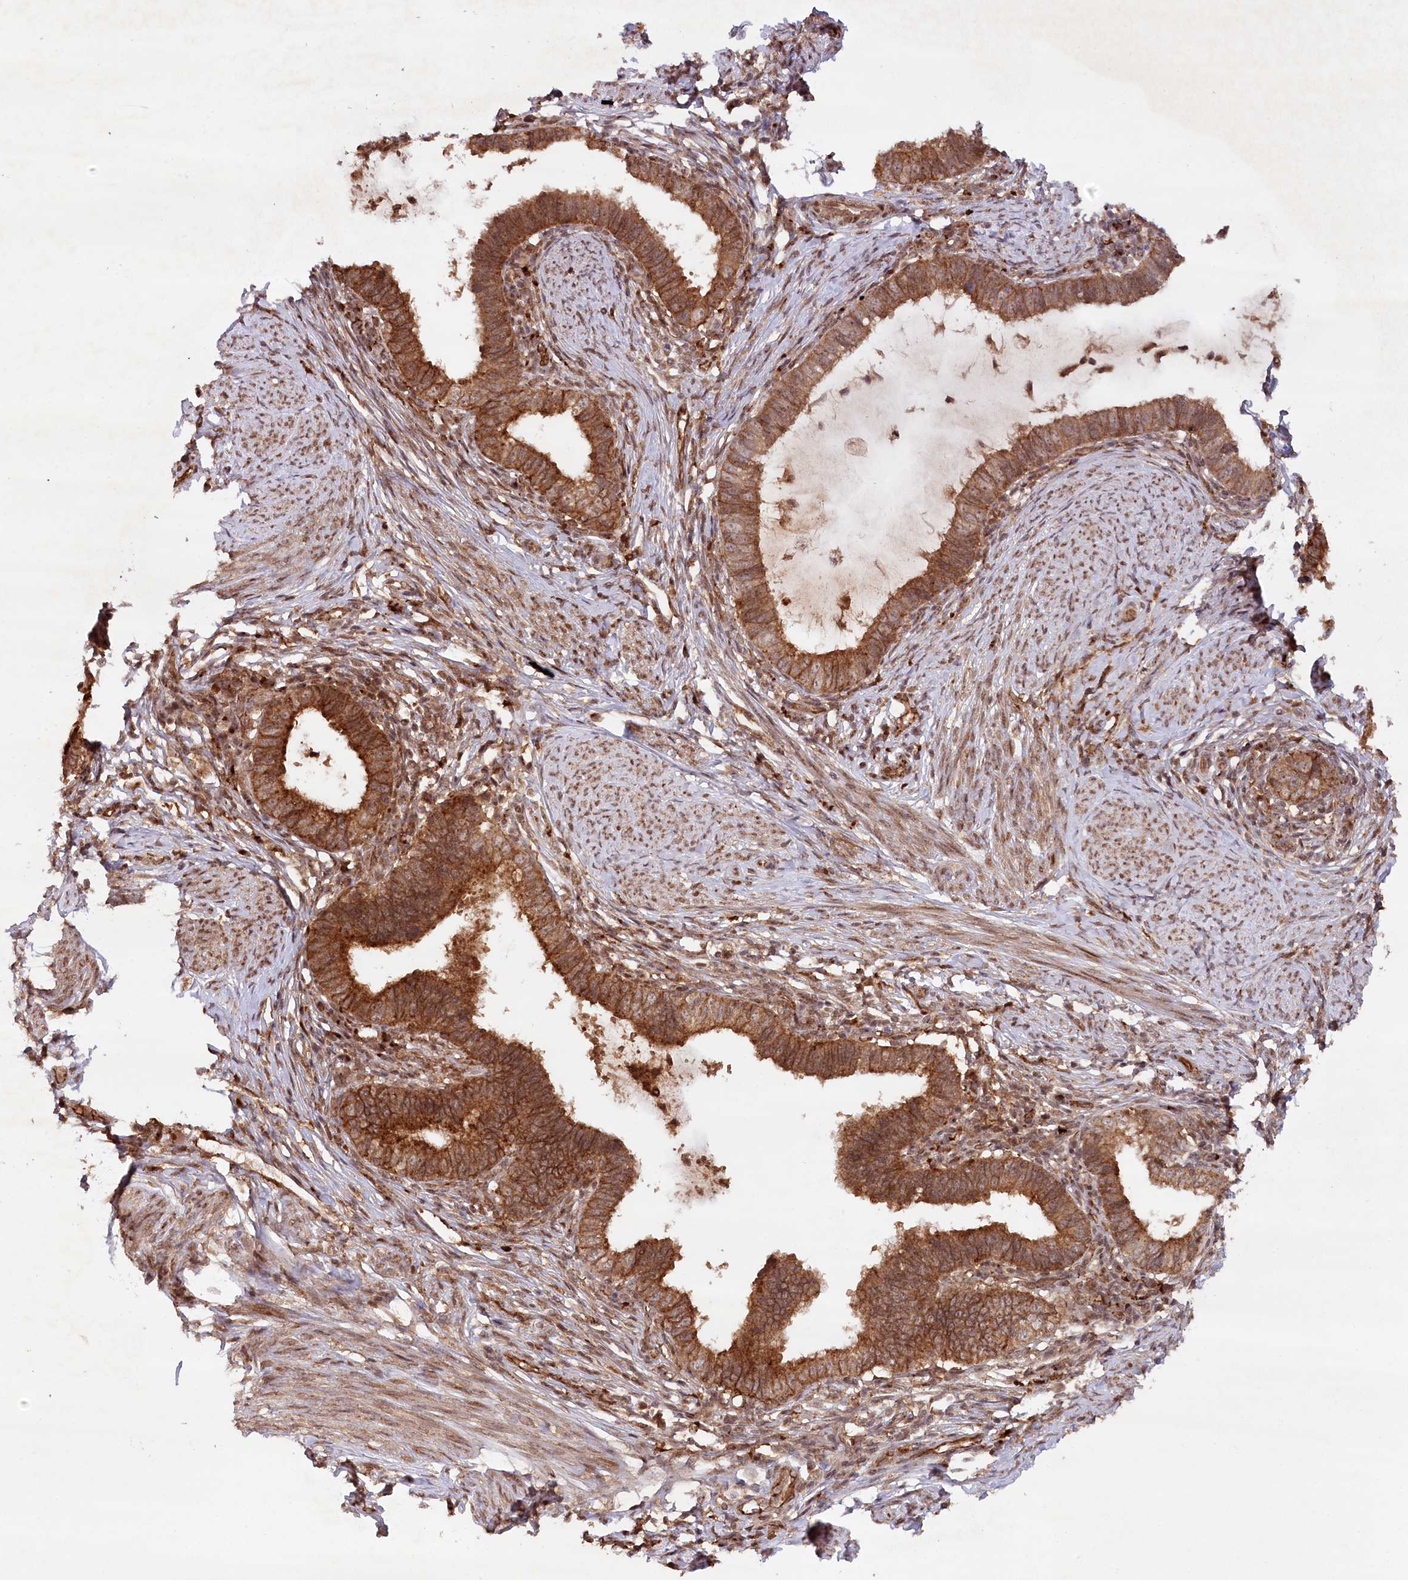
{"staining": {"intensity": "strong", "quantity": ">75%", "location": "cytoplasmic/membranous"}, "tissue": "cervical cancer", "cell_type": "Tumor cells", "image_type": "cancer", "snomed": [{"axis": "morphology", "description": "Adenocarcinoma, NOS"}, {"axis": "topography", "description": "Cervix"}], "caption": "The immunohistochemical stain shows strong cytoplasmic/membranous positivity in tumor cells of cervical cancer tissue. The protein of interest is stained brown, and the nuclei are stained in blue (DAB (3,3'-diaminobenzidine) IHC with brightfield microscopy, high magnification).", "gene": "ALKBH8", "patient": {"sex": "female", "age": 36}}